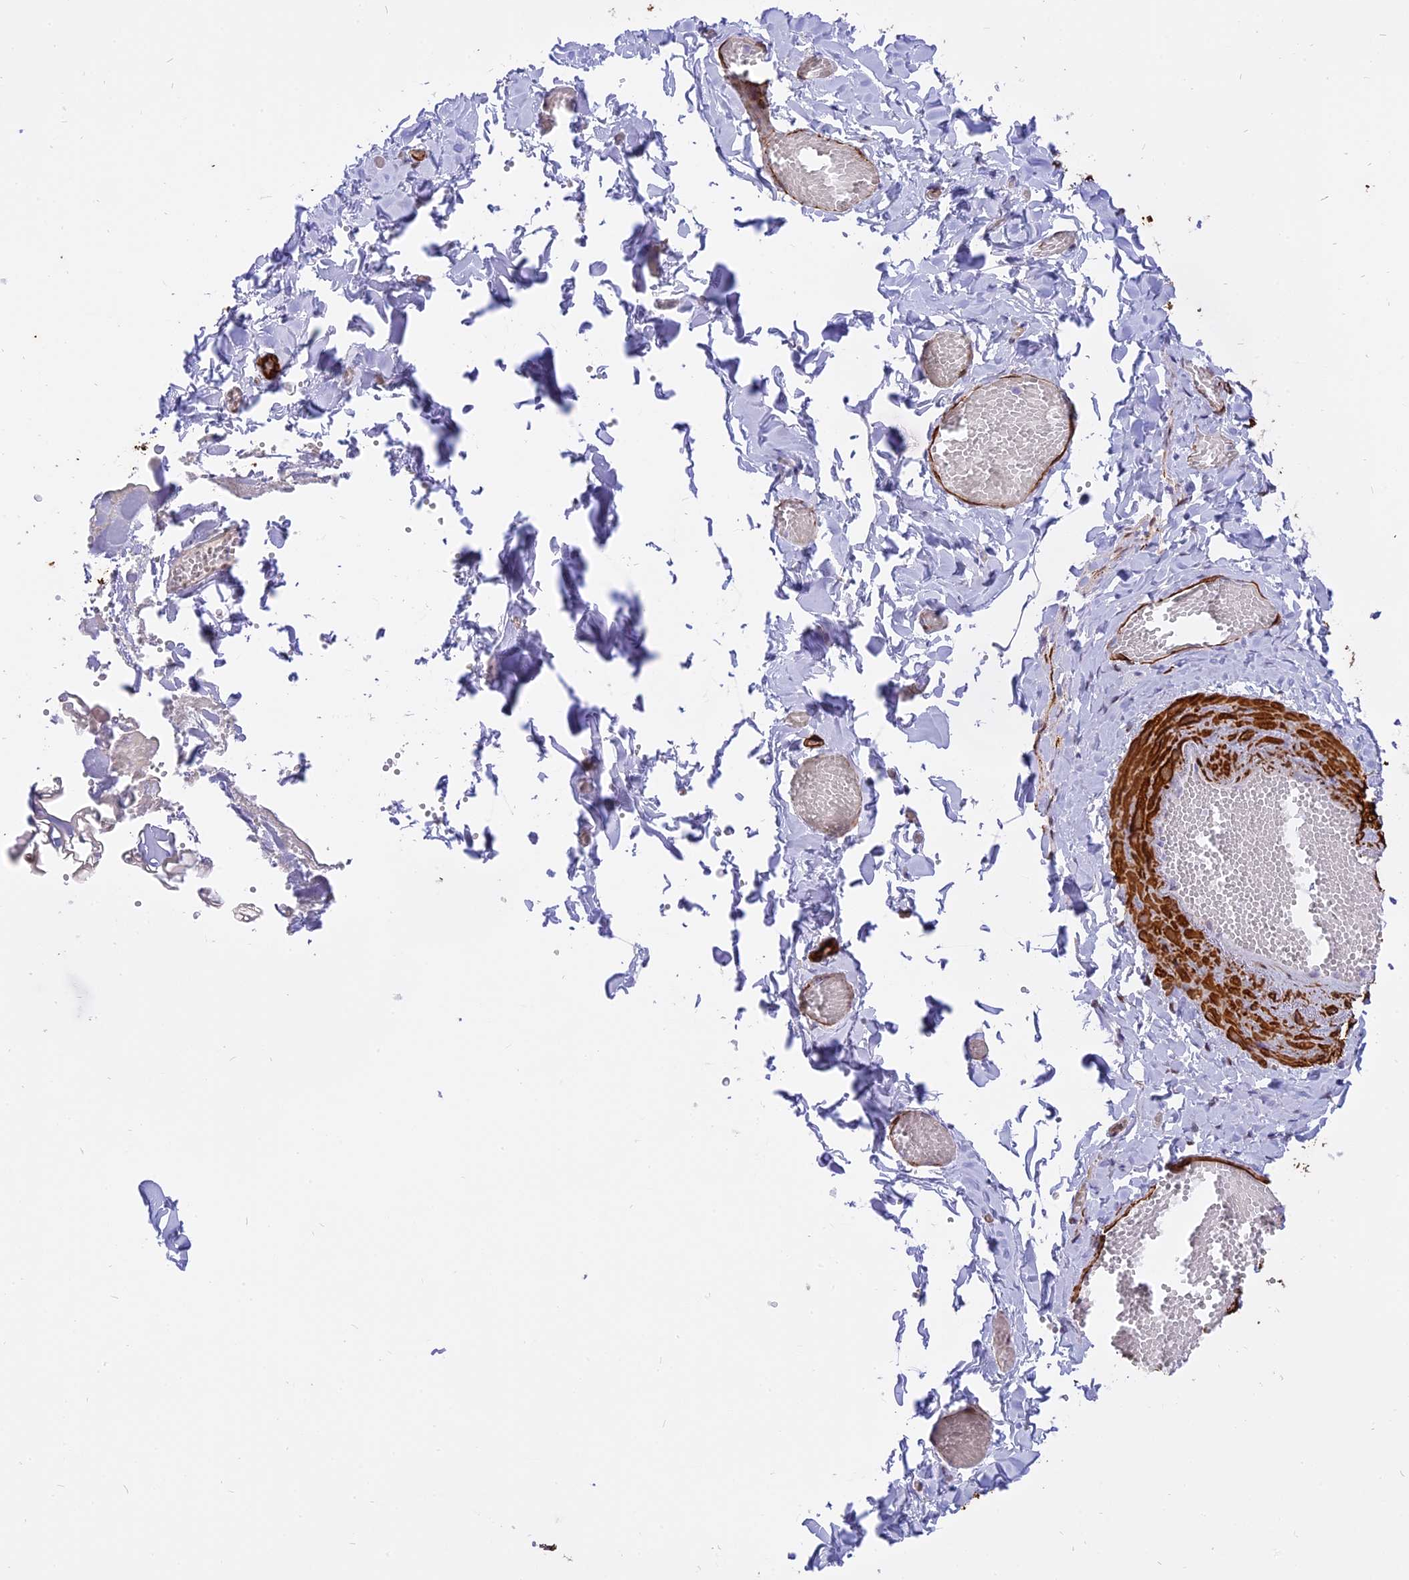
{"staining": {"intensity": "negative", "quantity": "none", "location": "none"}, "tissue": "adipose tissue", "cell_type": "Adipocytes", "image_type": "normal", "snomed": [{"axis": "morphology", "description": "Normal tissue, NOS"}, {"axis": "topography", "description": "Gallbladder"}, {"axis": "topography", "description": "Peripheral nerve tissue"}], "caption": "This histopathology image is of normal adipose tissue stained with immunohistochemistry to label a protein in brown with the nuclei are counter-stained blue. There is no positivity in adipocytes. (Stains: DAB (3,3'-diaminobenzidine) IHC with hematoxylin counter stain, Microscopy: brightfield microscopy at high magnification).", "gene": "CENPV", "patient": {"sex": "male", "age": 38}}